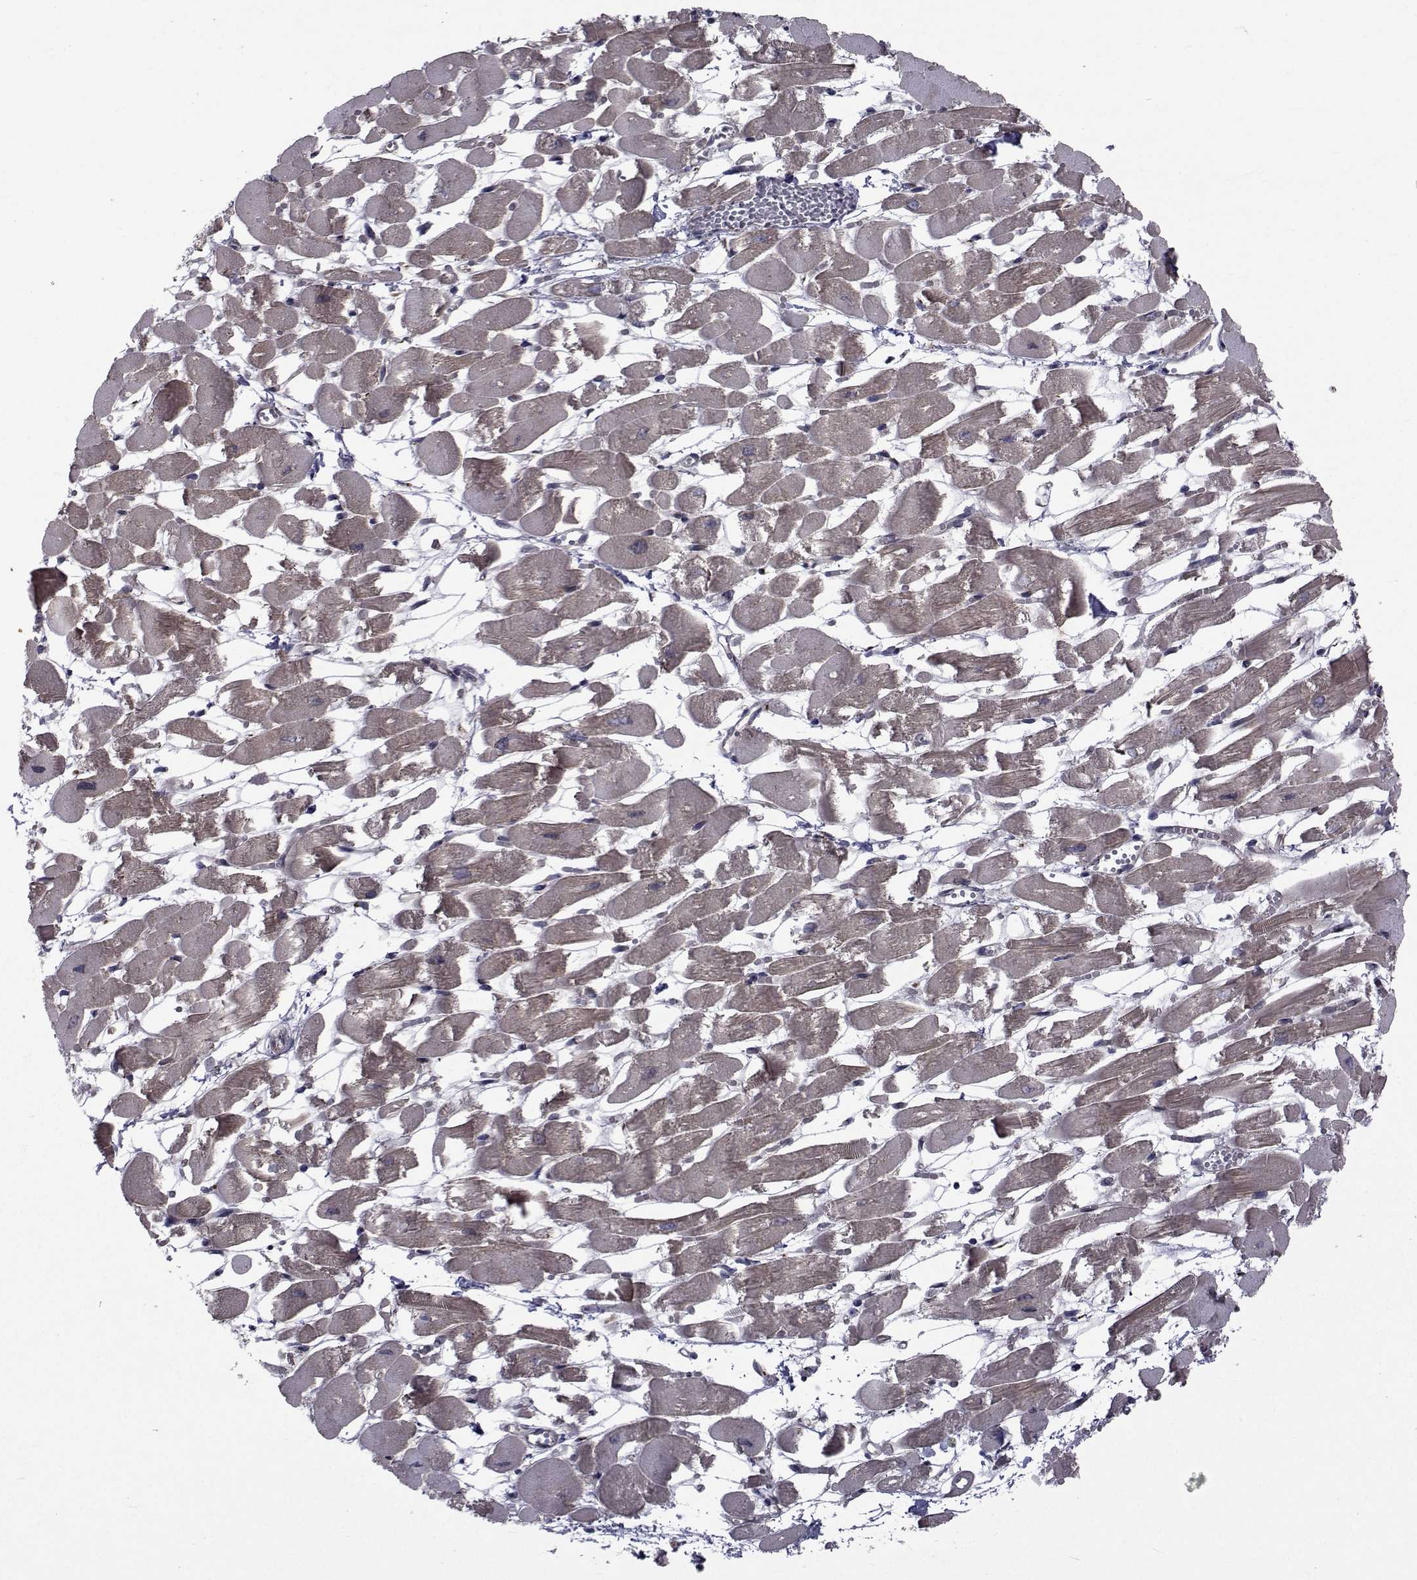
{"staining": {"intensity": "weak", "quantity": "<25%", "location": "cytoplasmic/membranous"}, "tissue": "heart muscle", "cell_type": "Cardiomyocytes", "image_type": "normal", "snomed": [{"axis": "morphology", "description": "Normal tissue, NOS"}, {"axis": "topography", "description": "Heart"}], "caption": "The micrograph reveals no significant staining in cardiomyocytes of heart muscle.", "gene": "ATP6V1C2", "patient": {"sex": "female", "age": 52}}